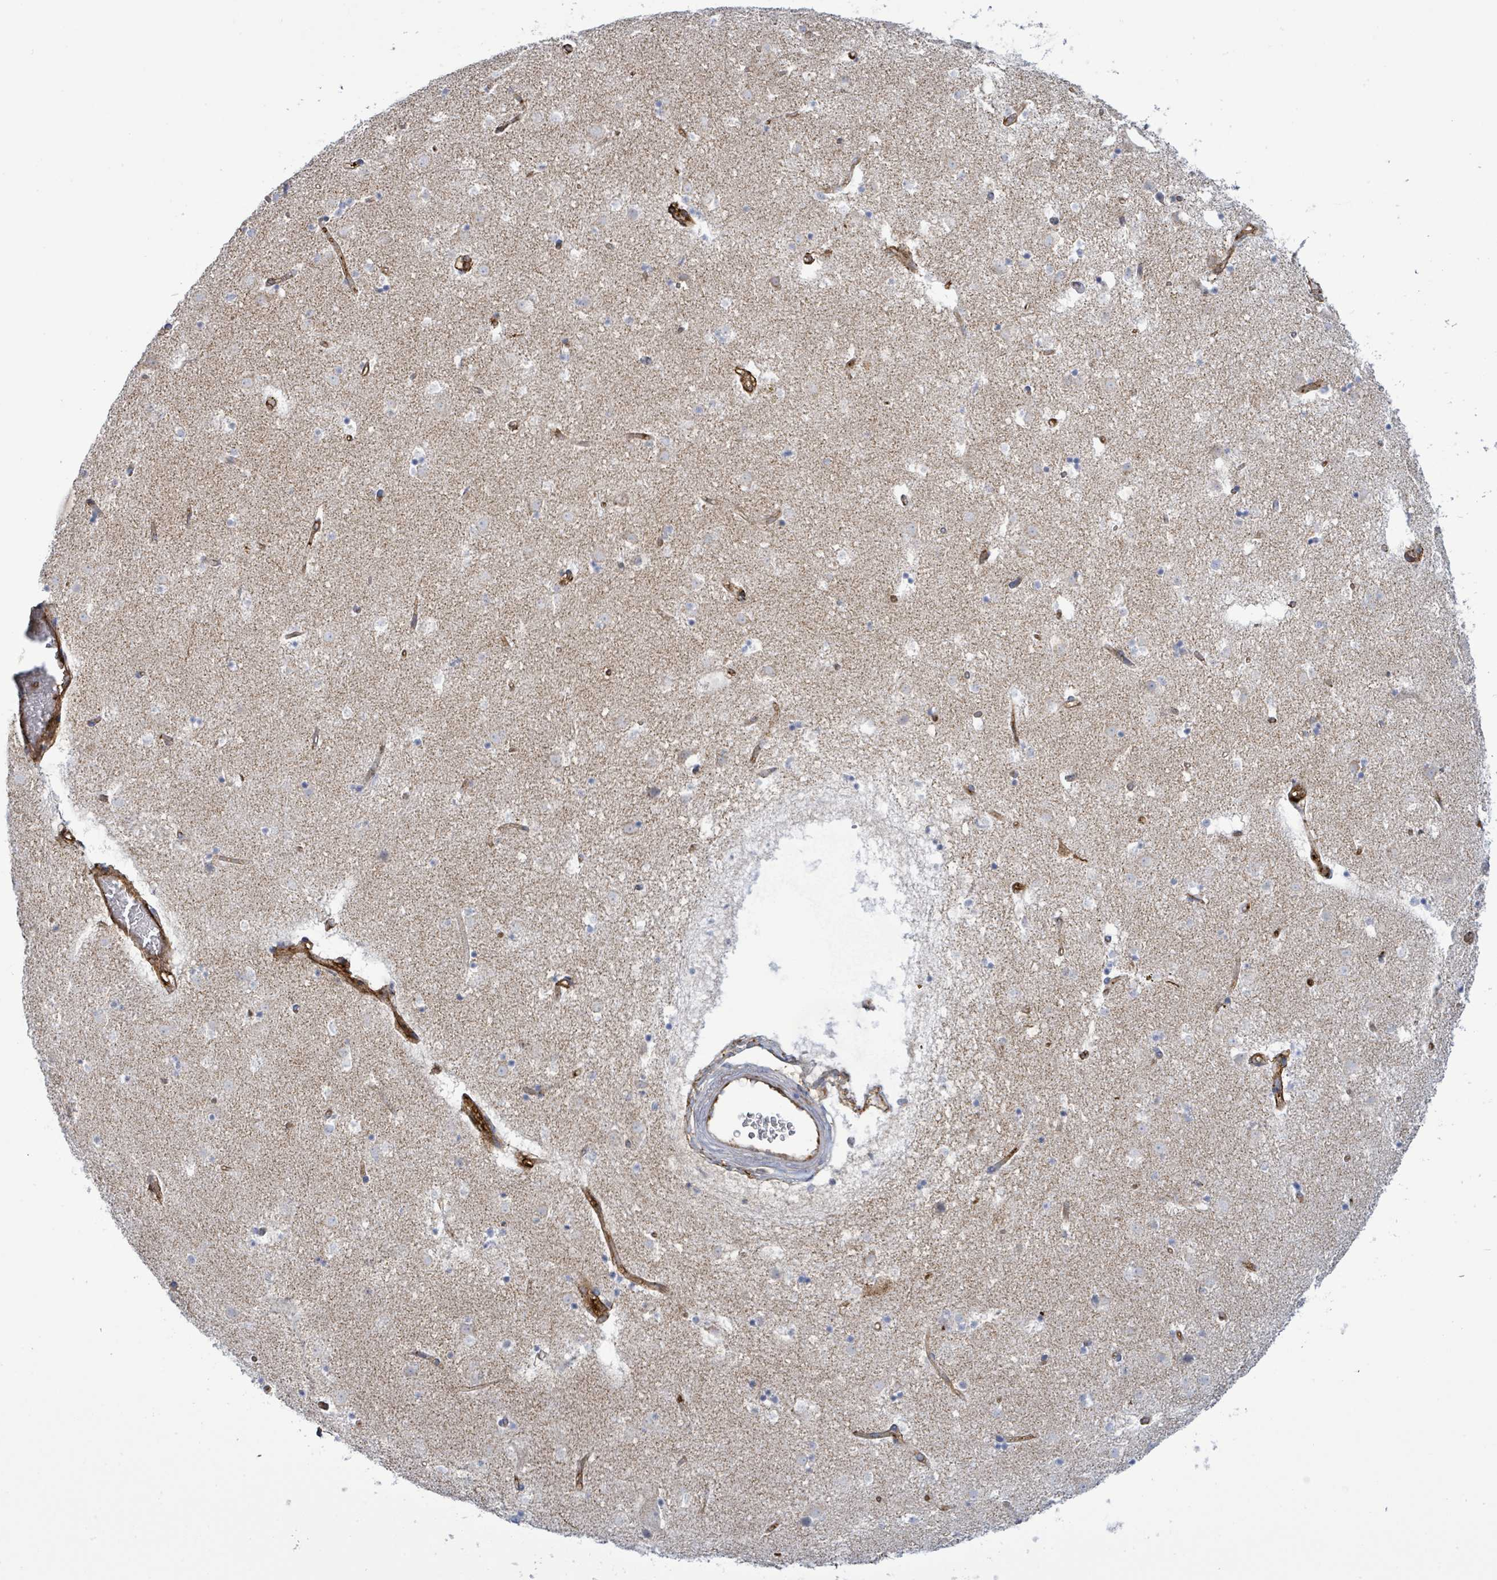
{"staining": {"intensity": "negative", "quantity": "none", "location": "none"}, "tissue": "caudate", "cell_type": "Glial cells", "image_type": "normal", "snomed": [{"axis": "morphology", "description": "Normal tissue, NOS"}, {"axis": "topography", "description": "Lateral ventricle wall"}], "caption": "Immunohistochemistry (IHC) of normal human caudate displays no positivity in glial cells. Nuclei are stained in blue.", "gene": "EGFL7", "patient": {"sex": "male", "age": 58}}